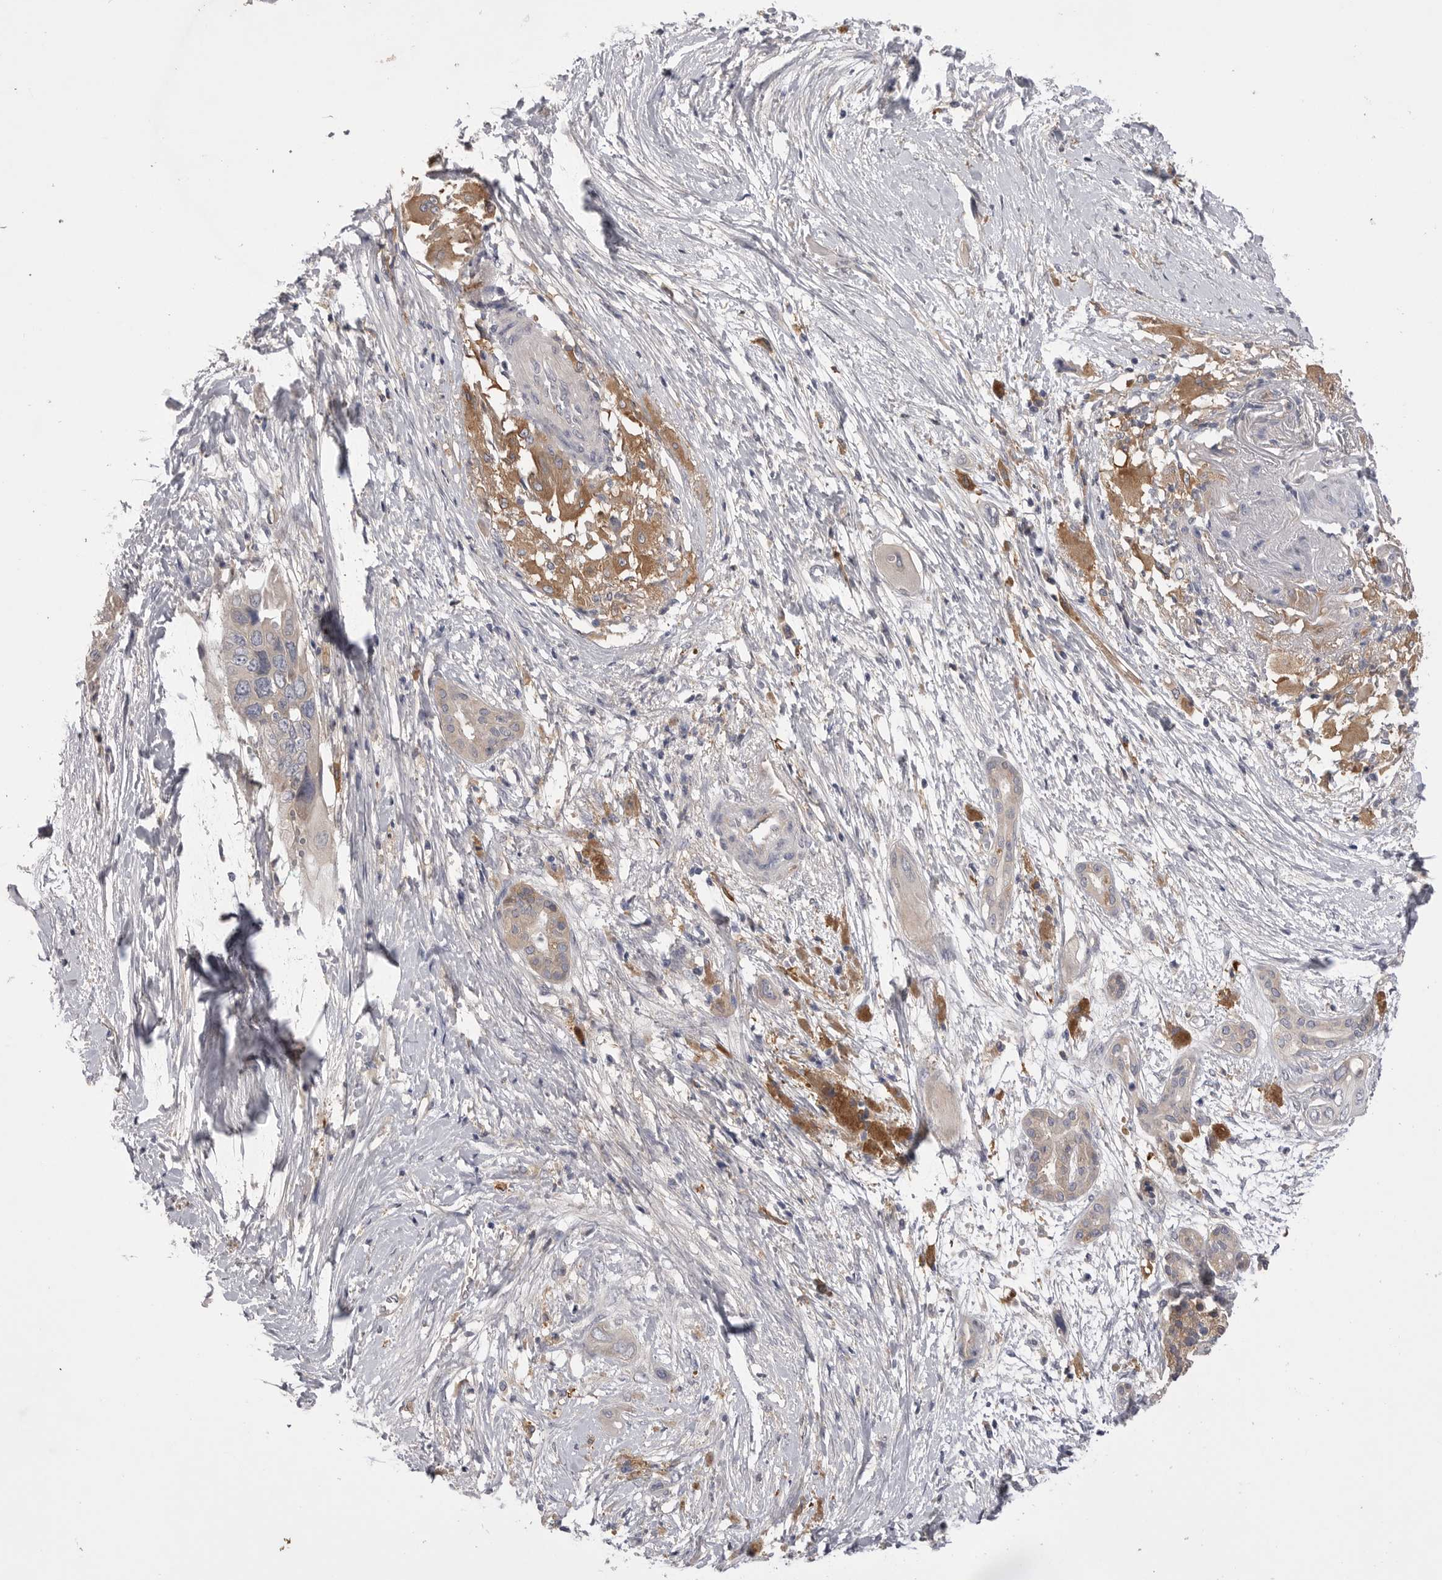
{"staining": {"intensity": "weak", "quantity": "<25%", "location": "cytoplasmic/membranous"}, "tissue": "pancreatic cancer", "cell_type": "Tumor cells", "image_type": "cancer", "snomed": [{"axis": "morphology", "description": "Adenocarcinoma, NOS"}, {"axis": "topography", "description": "Pancreas"}], "caption": "A high-resolution micrograph shows IHC staining of pancreatic adenocarcinoma, which demonstrates no significant staining in tumor cells.", "gene": "VAC14", "patient": {"sex": "male", "age": 66}}